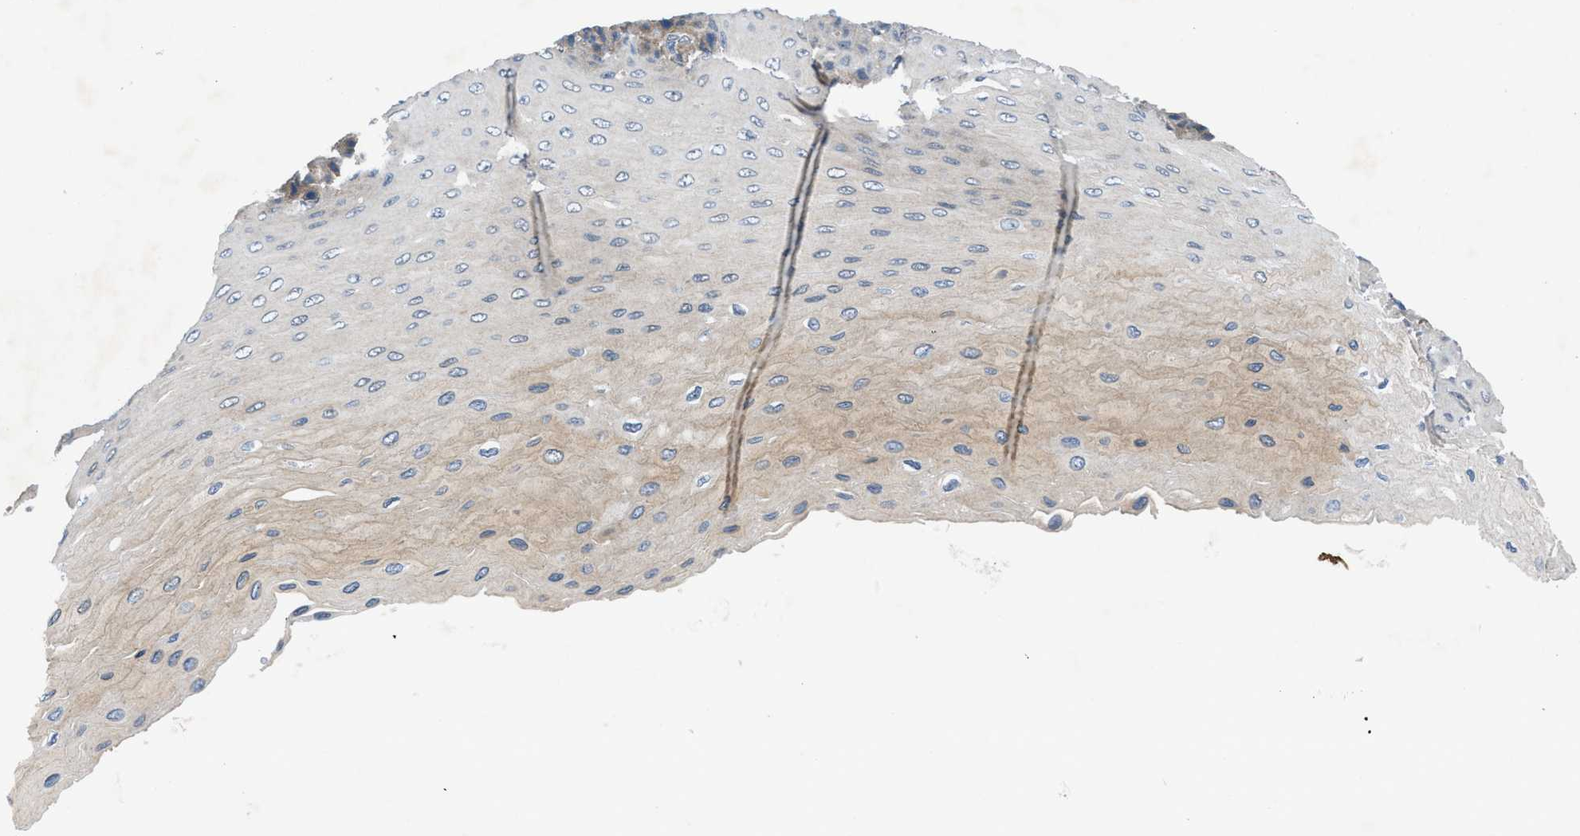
{"staining": {"intensity": "weak", "quantity": "<25%", "location": "cytoplasmic/membranous"}, "tissue": "esophagus", "cell_type": "Squamous epithelial cells", "image_type": "normal", "snomed": [{"axis": "morphology", "description": "Normal tissue, NOS"}, {"axis": "topography", "description": "Esophagus"}], "caption": "This is an immunohistochemistry (IHC) image of benign human esophagus. There is no staining in squamous epithelial cells.", "gene": "PANX1", "patient": {"sex": "female", "age": 72}}